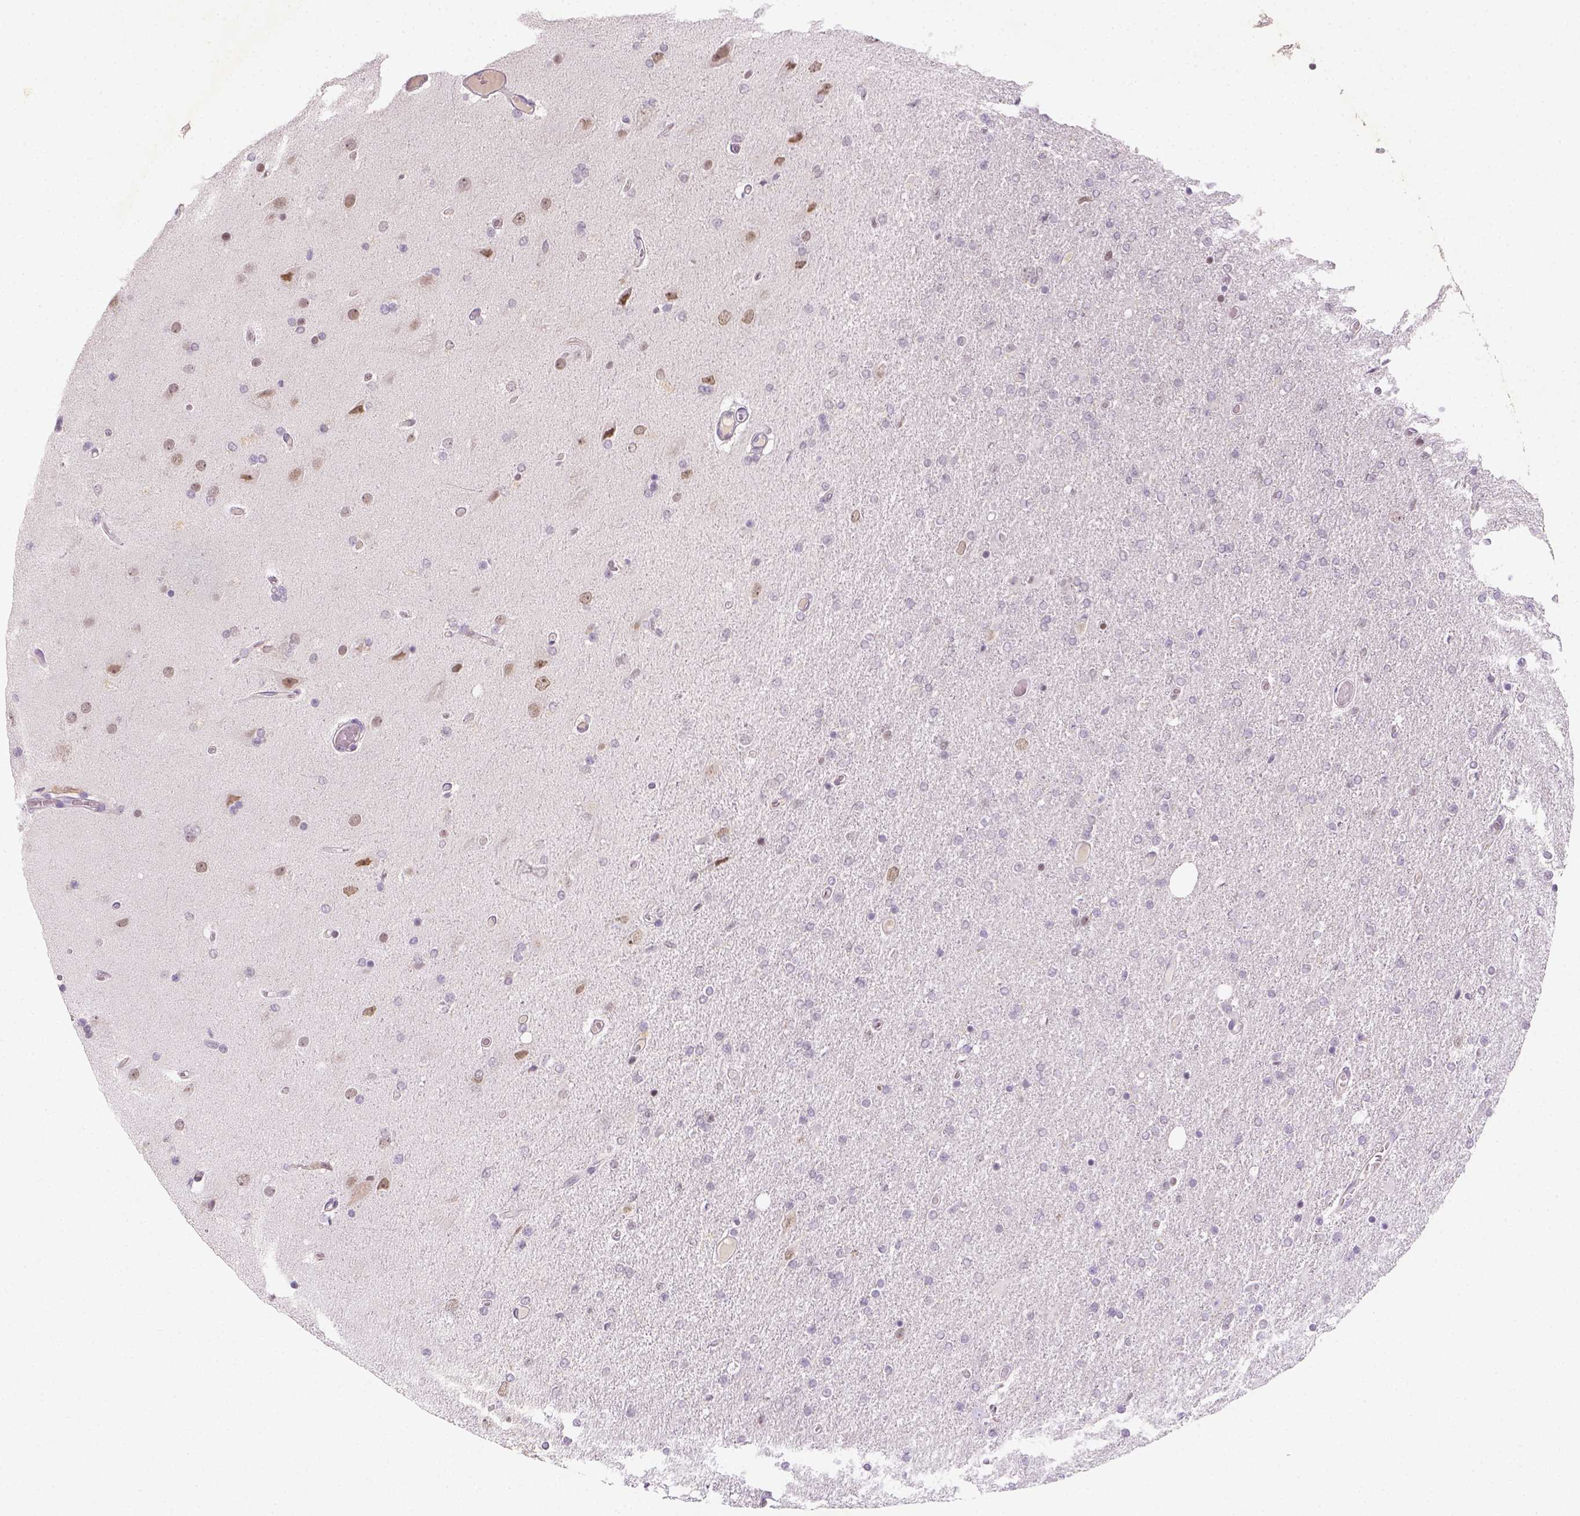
{"staining": {"intensity": "negative", "quantity": "none", "location": "none"}, "tissue": "glioma", "cell_type": "Tumor cells", "image_type": "cancer", "snomed": [{"axis": "morphology", "description": "Glioma, malignant, High grade"}, {"axis": "topography", "description": "Cerebral cortex"}], "caption": "An image of glioma stained for a protein displays no brown staining in tumor cells. The staining is performed using DAB (3,3'-diaminobenzidine) brown chromogen with nuclei counter-stained in using hematoxylin.", "gene": "MAGEB3", "patient": {"sex": "male", "age": 70}}